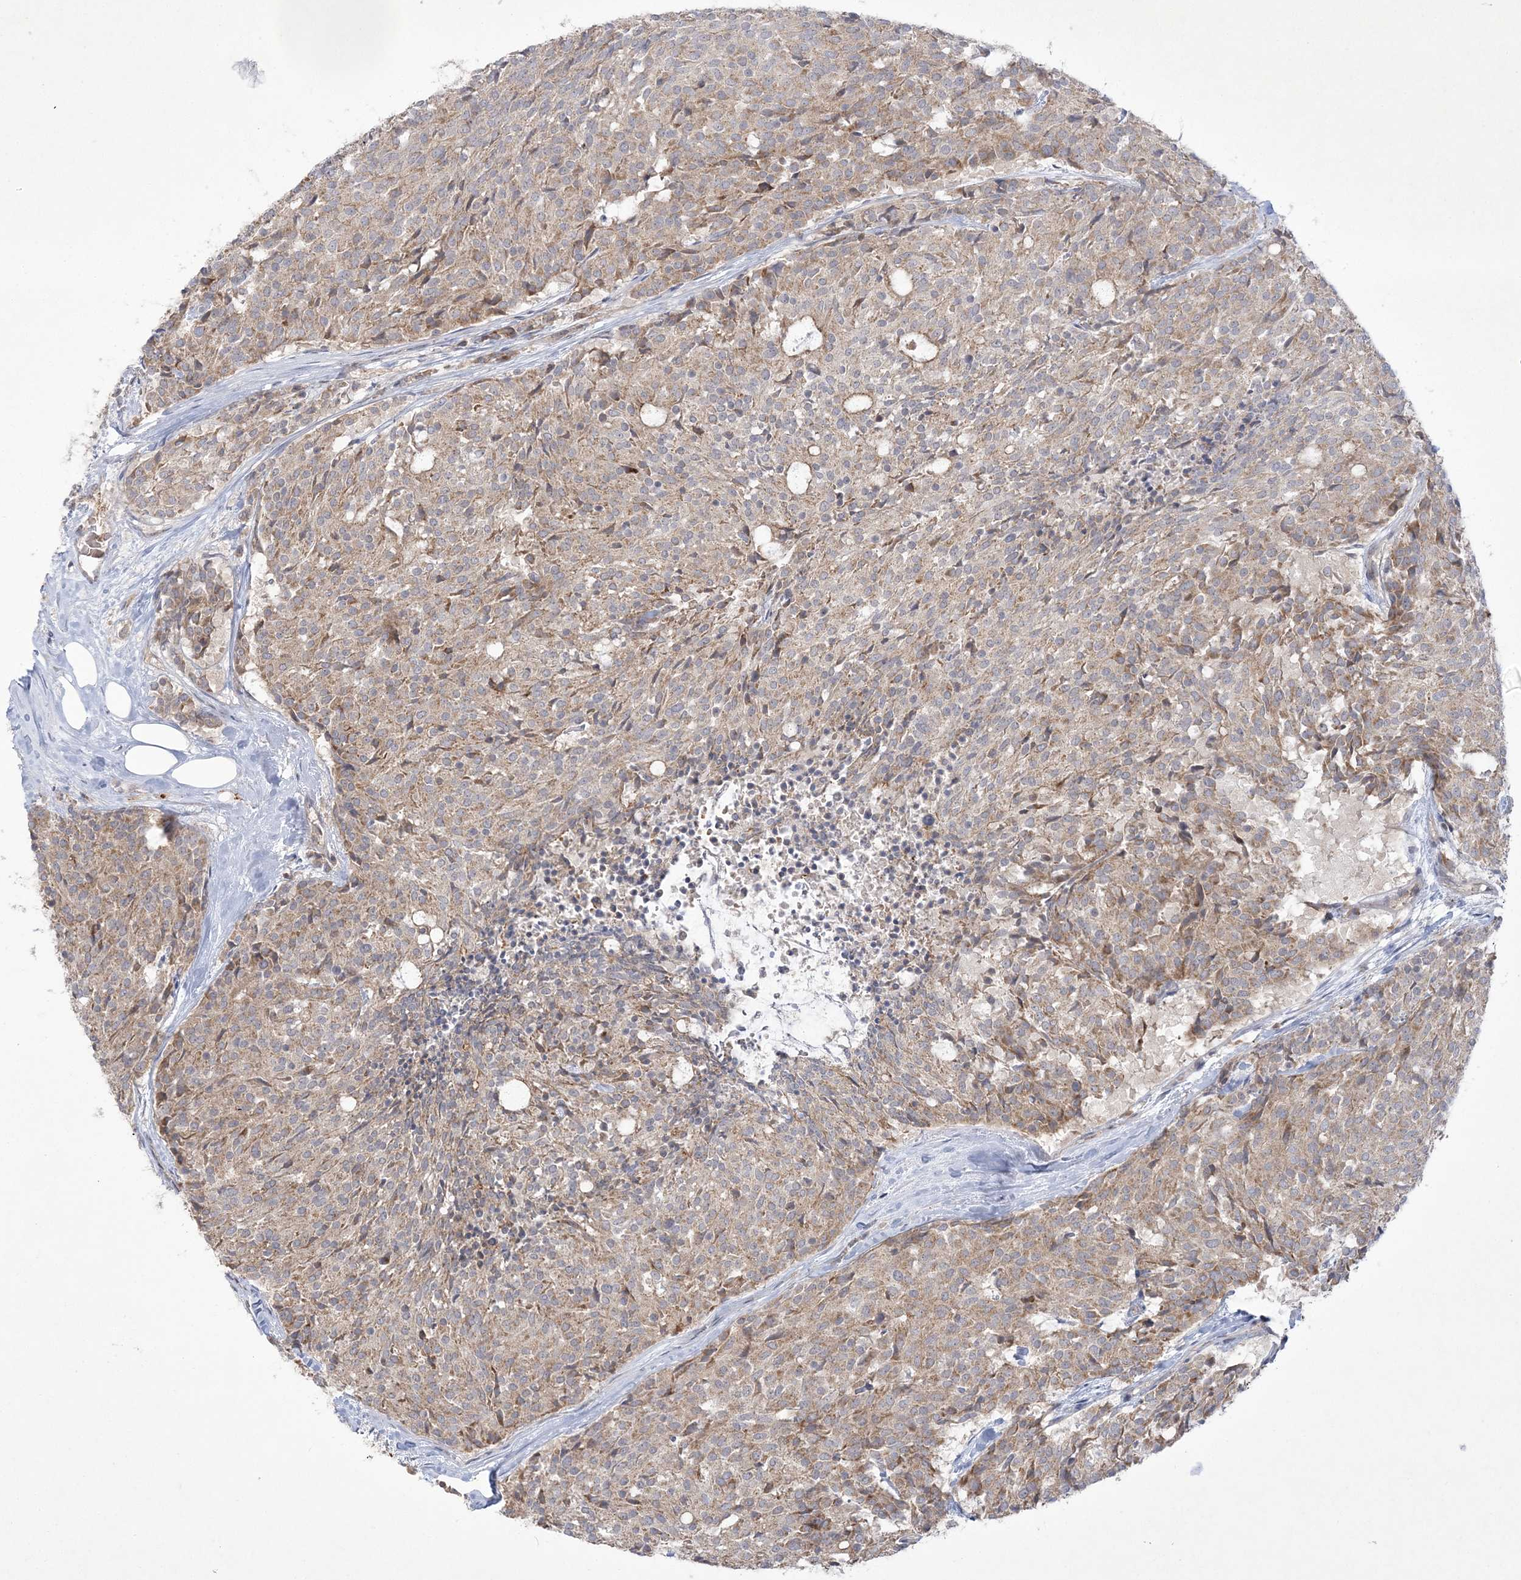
{"staining": {"intensity": "weak", "quantity": ">75%", "location": "cytoplasmic/membranous"}, "tissue": "carcinoid", "cell_type": "Tumor cells", "image_type": "cancer", "snomed": [{"axis": "morphology", "description": "Carcinoid, malignant, NOS"}, {"axis": "topography", "description": "Pancreas"}], "caption": "Immunohistochemistry (IHC) staining of malignant carcinoid, which displays low levels of weak cytoplasmic/membranous positivity in approximately >75% of tumor cells indicating weak cytoplasmic/membranous protein expression. The staining was performed using DAB (brown) for protein detection and nuclei were counterstained in hematoxylin (blue).", "gene": "ADAMTS12", "patient": {"sex": "female", "age": 54}}